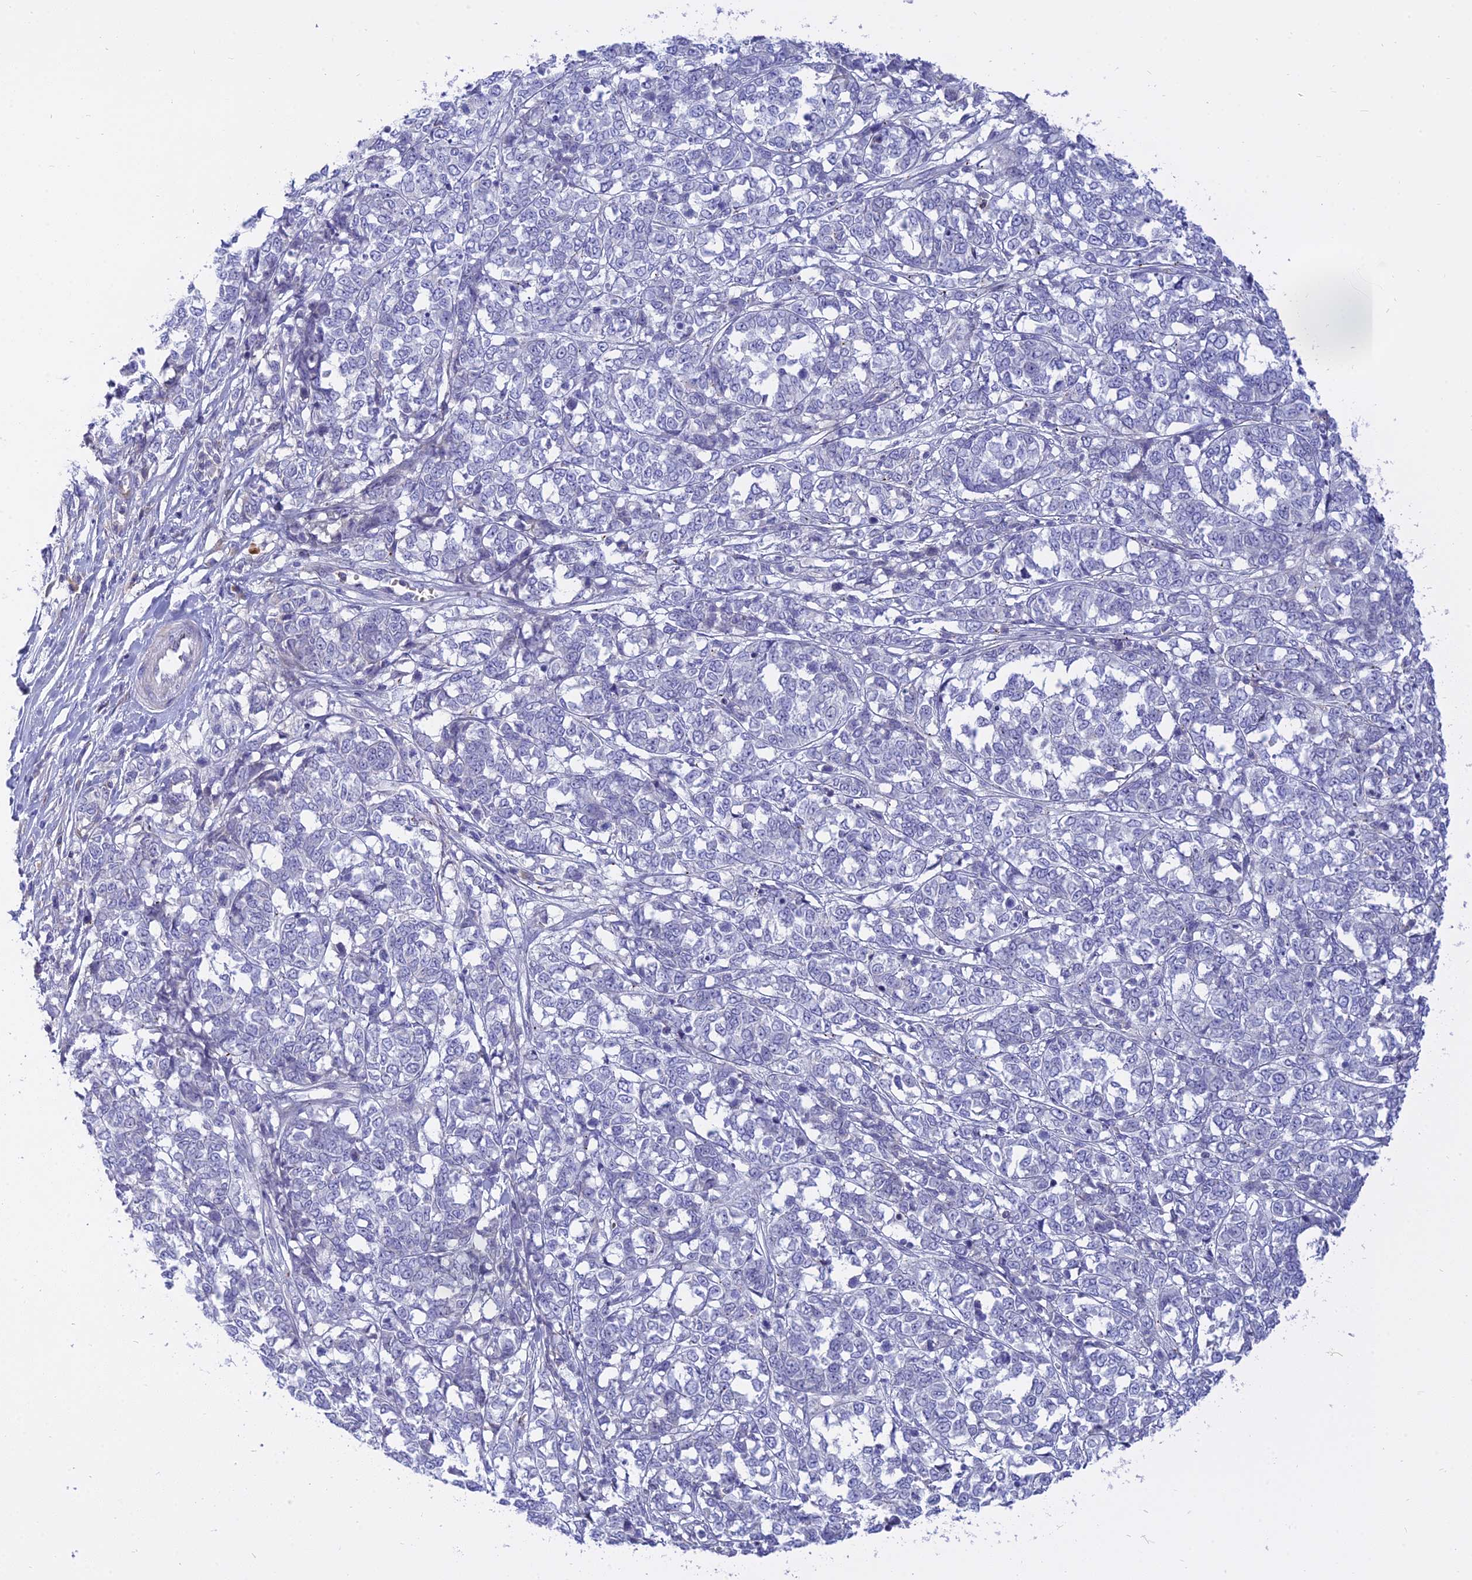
{"staining": {"intensity": "negative", "quantity": "none", "location": "none"}, "tissue": "melanoma", "cell_type": "Tumor cells", "image_type": "cancer", "snomed": [{"axis": "morphology", "description": "Malignant melanoma, NOS"}, {"axis": "topography", "description": "Skin"}], "caption": "Immunohistochemistry (IHC) photomicrograph of human malignant melanoma stained for a protein (brown), which displays no expression in tumor cells. (Brightfield microscopy of DAB (3,3'-diaminobenzidine) immunohistochemistry at high magnification).", "gene": "MBD3L1", "patient": {"sex": "female", "age": 72}}